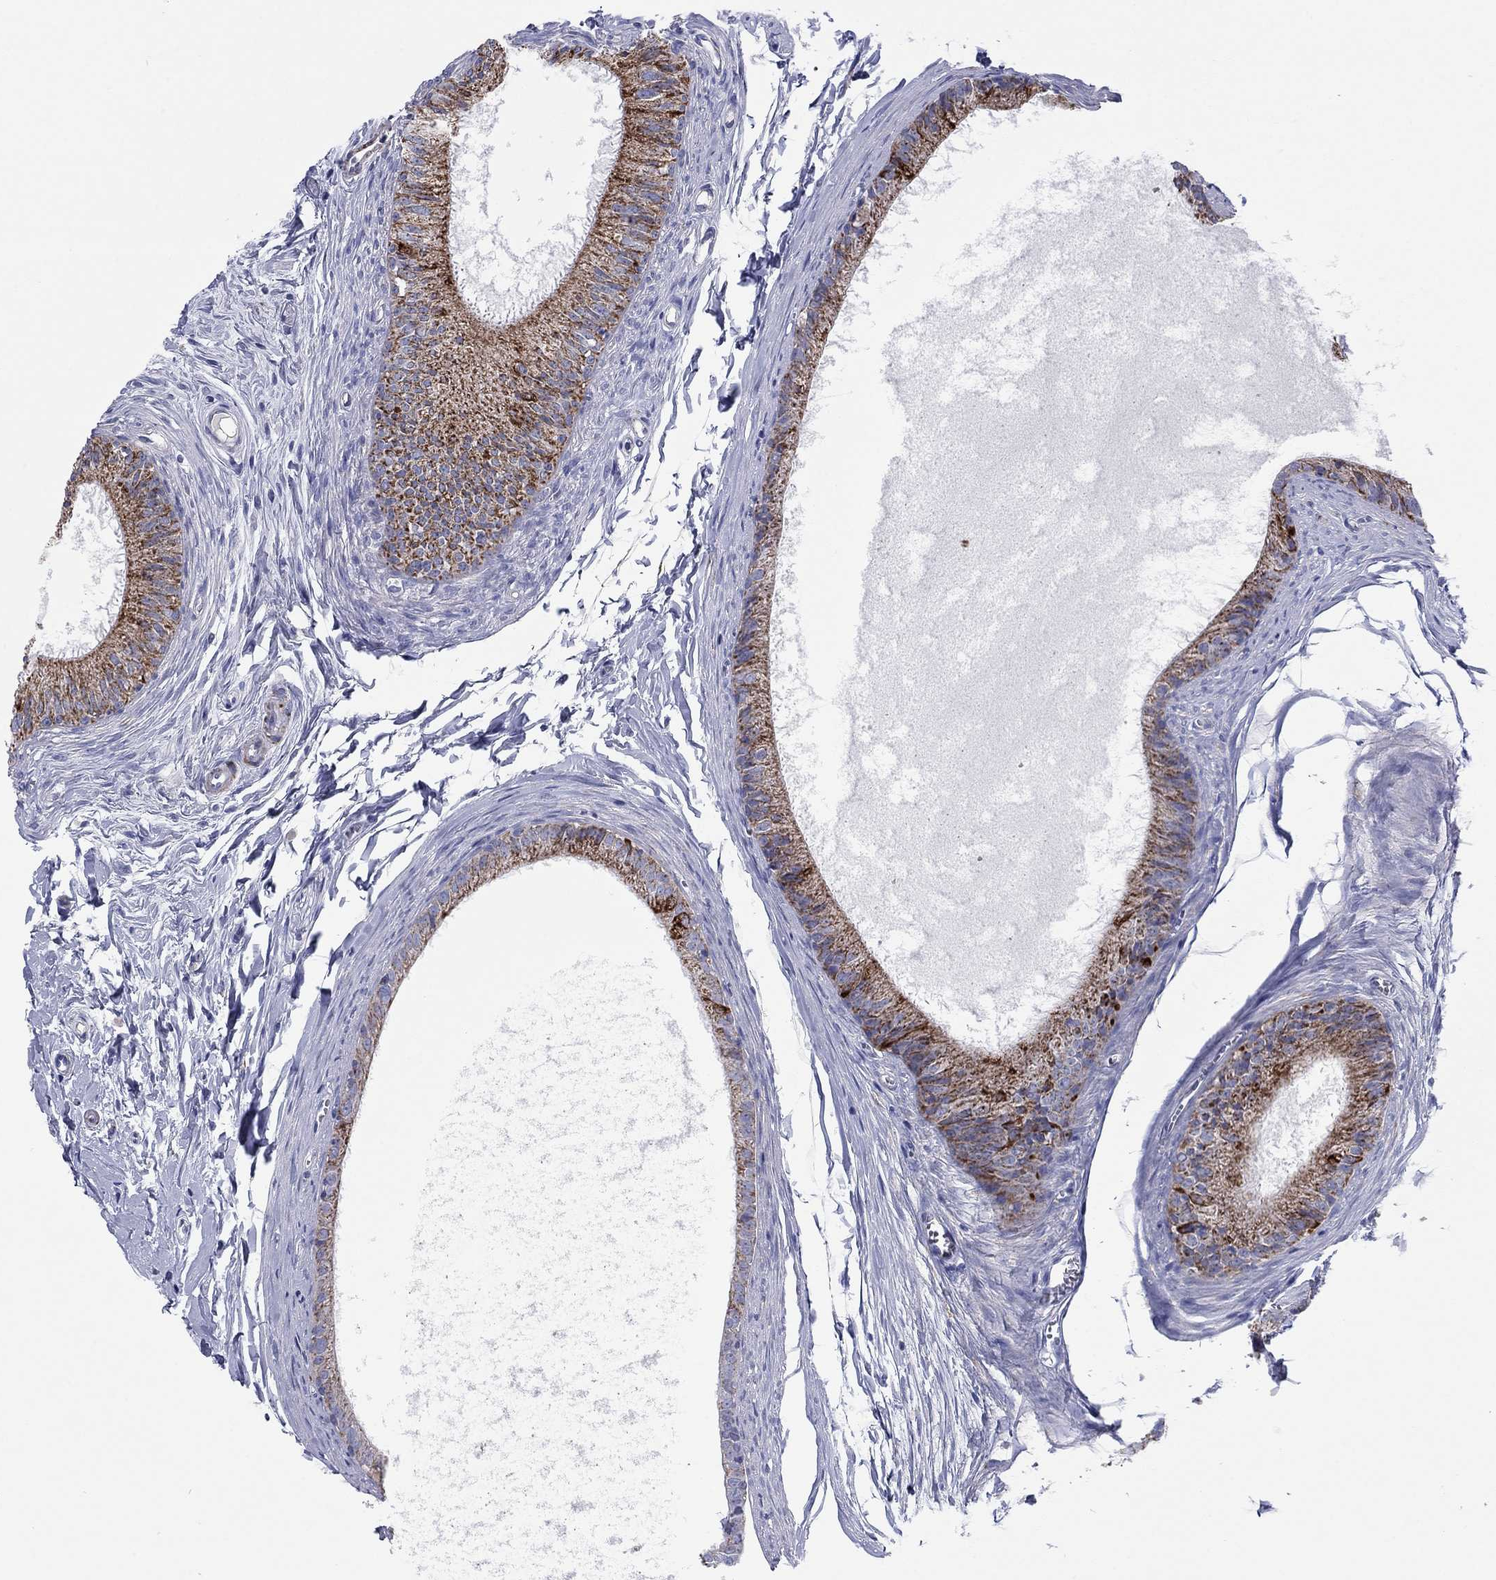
{"staining": {"intensity": "strong", "quantity": "25%-75%", "location": "cytoplasmic/membranous"}, "tissue": "epididymis", "cell_type": "Glandular cells", "image_type": "normal", "snomed": [{"axis": "morphology", "description": "Normal tissue, NOS"}, {"axis": "topography", "description": "Epididymis"}], "caption": "Immunohistochemical staining of benign human epididymis shows strong cytoplasmic/membranous protein staining in about 25%-75% of glandular cells. The protein is shown in brown color, while the nuclei are stained blue.", "gene": "MGST3", "patient": {"sex": "male", "age": 51}}